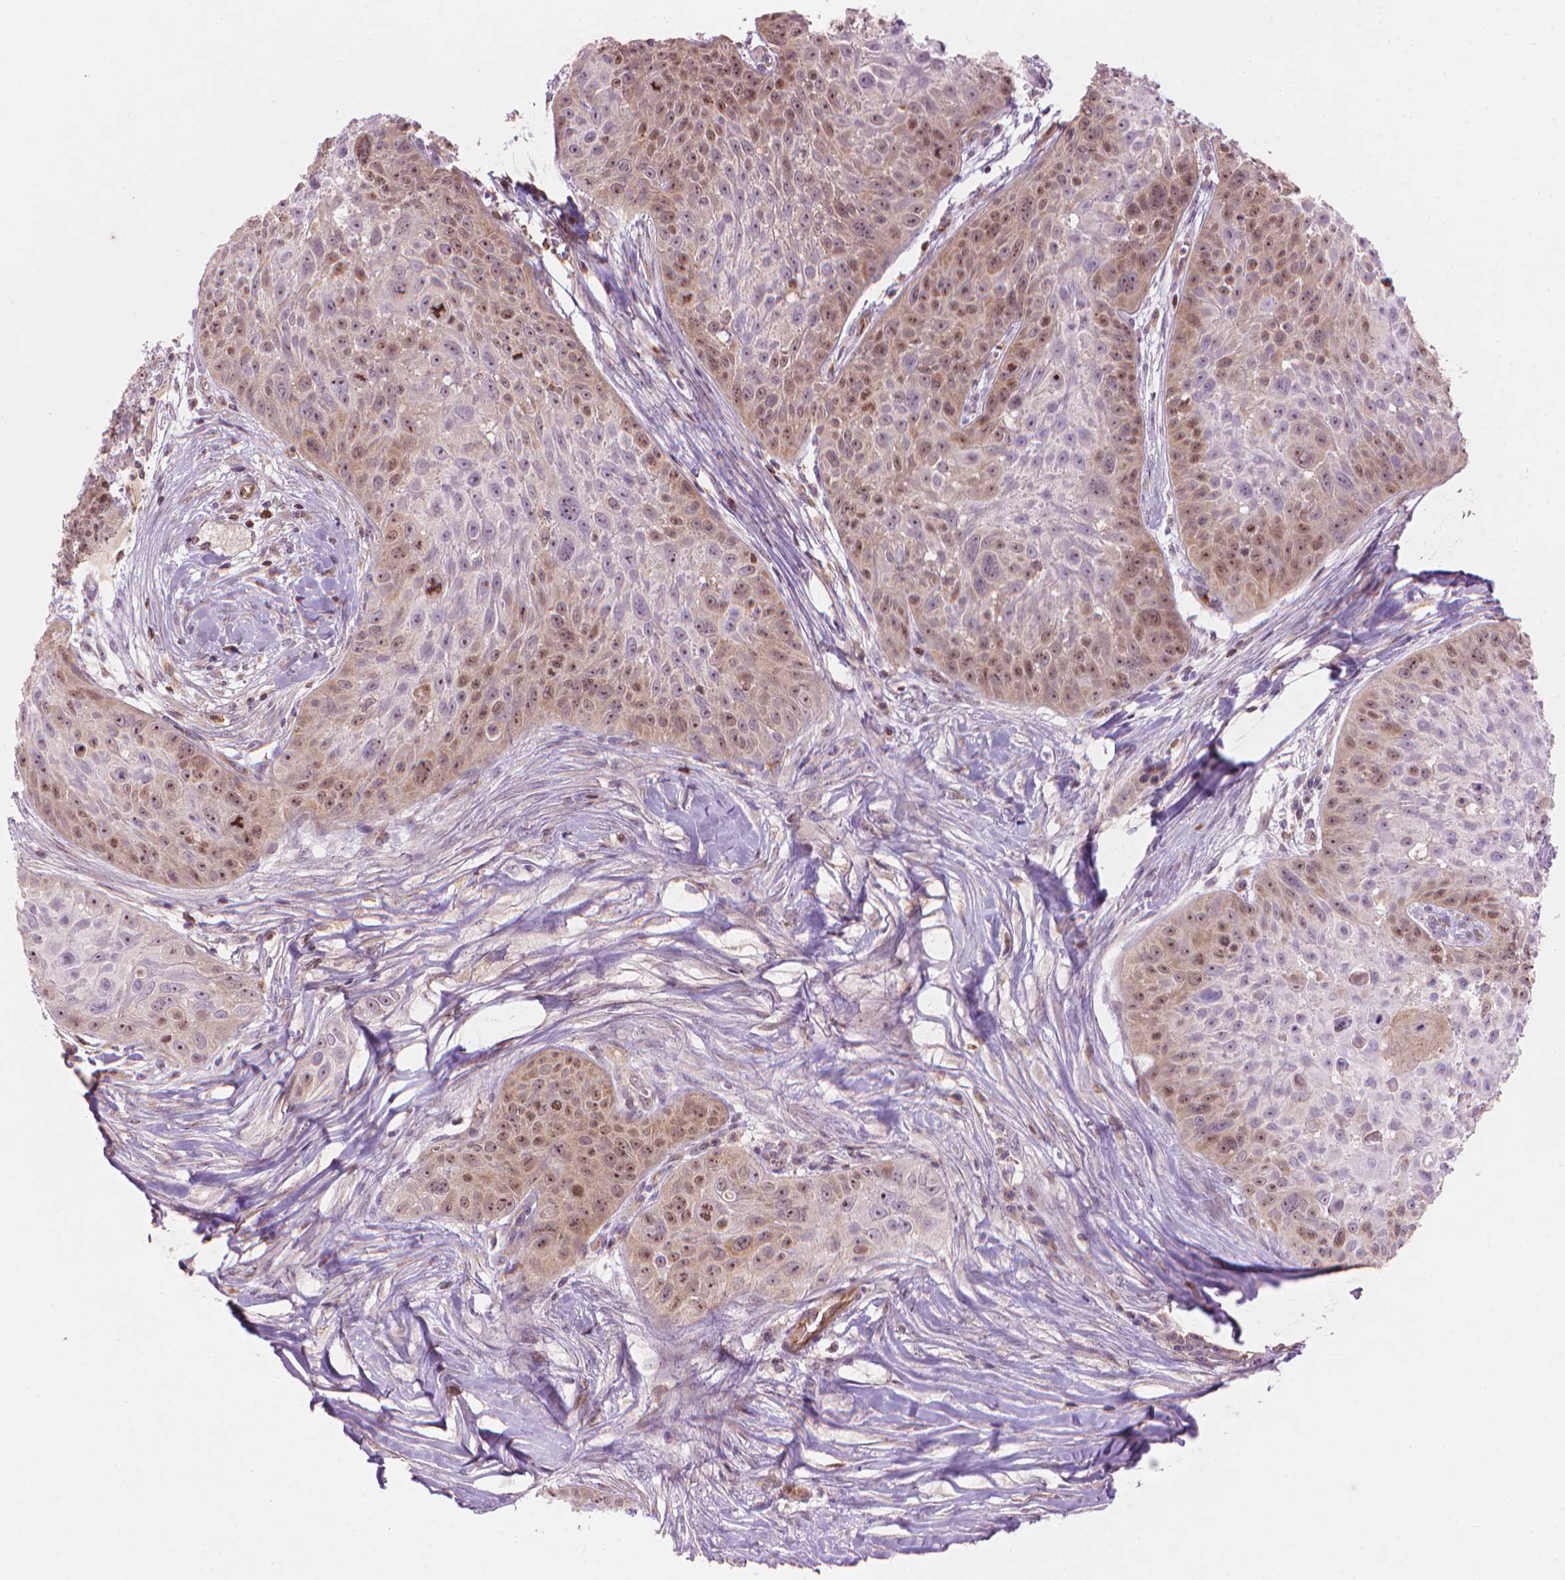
{"staining": {"intensity": "moderate", "quantity": "25%-75%", "location": "nuclear"}, "tissue": "skin cancer", "cell_type": "Tumor cells", "image_type": "cancer", "snomed": [{"axis": "morphology", "description": "Squamous cell carcinoma, NOS"}, {"axis": "topography", "description": "Skin"}, {"axis": "topography", "description": "Anal"}], "caption": "IHC of human skin squamous cell carcinoma exhibits medium levels of moderate nuclear staining in about 25%-75% of tumor cells.", "gene": "SMC2", "patient": {"sex": "female", "age": 75}}